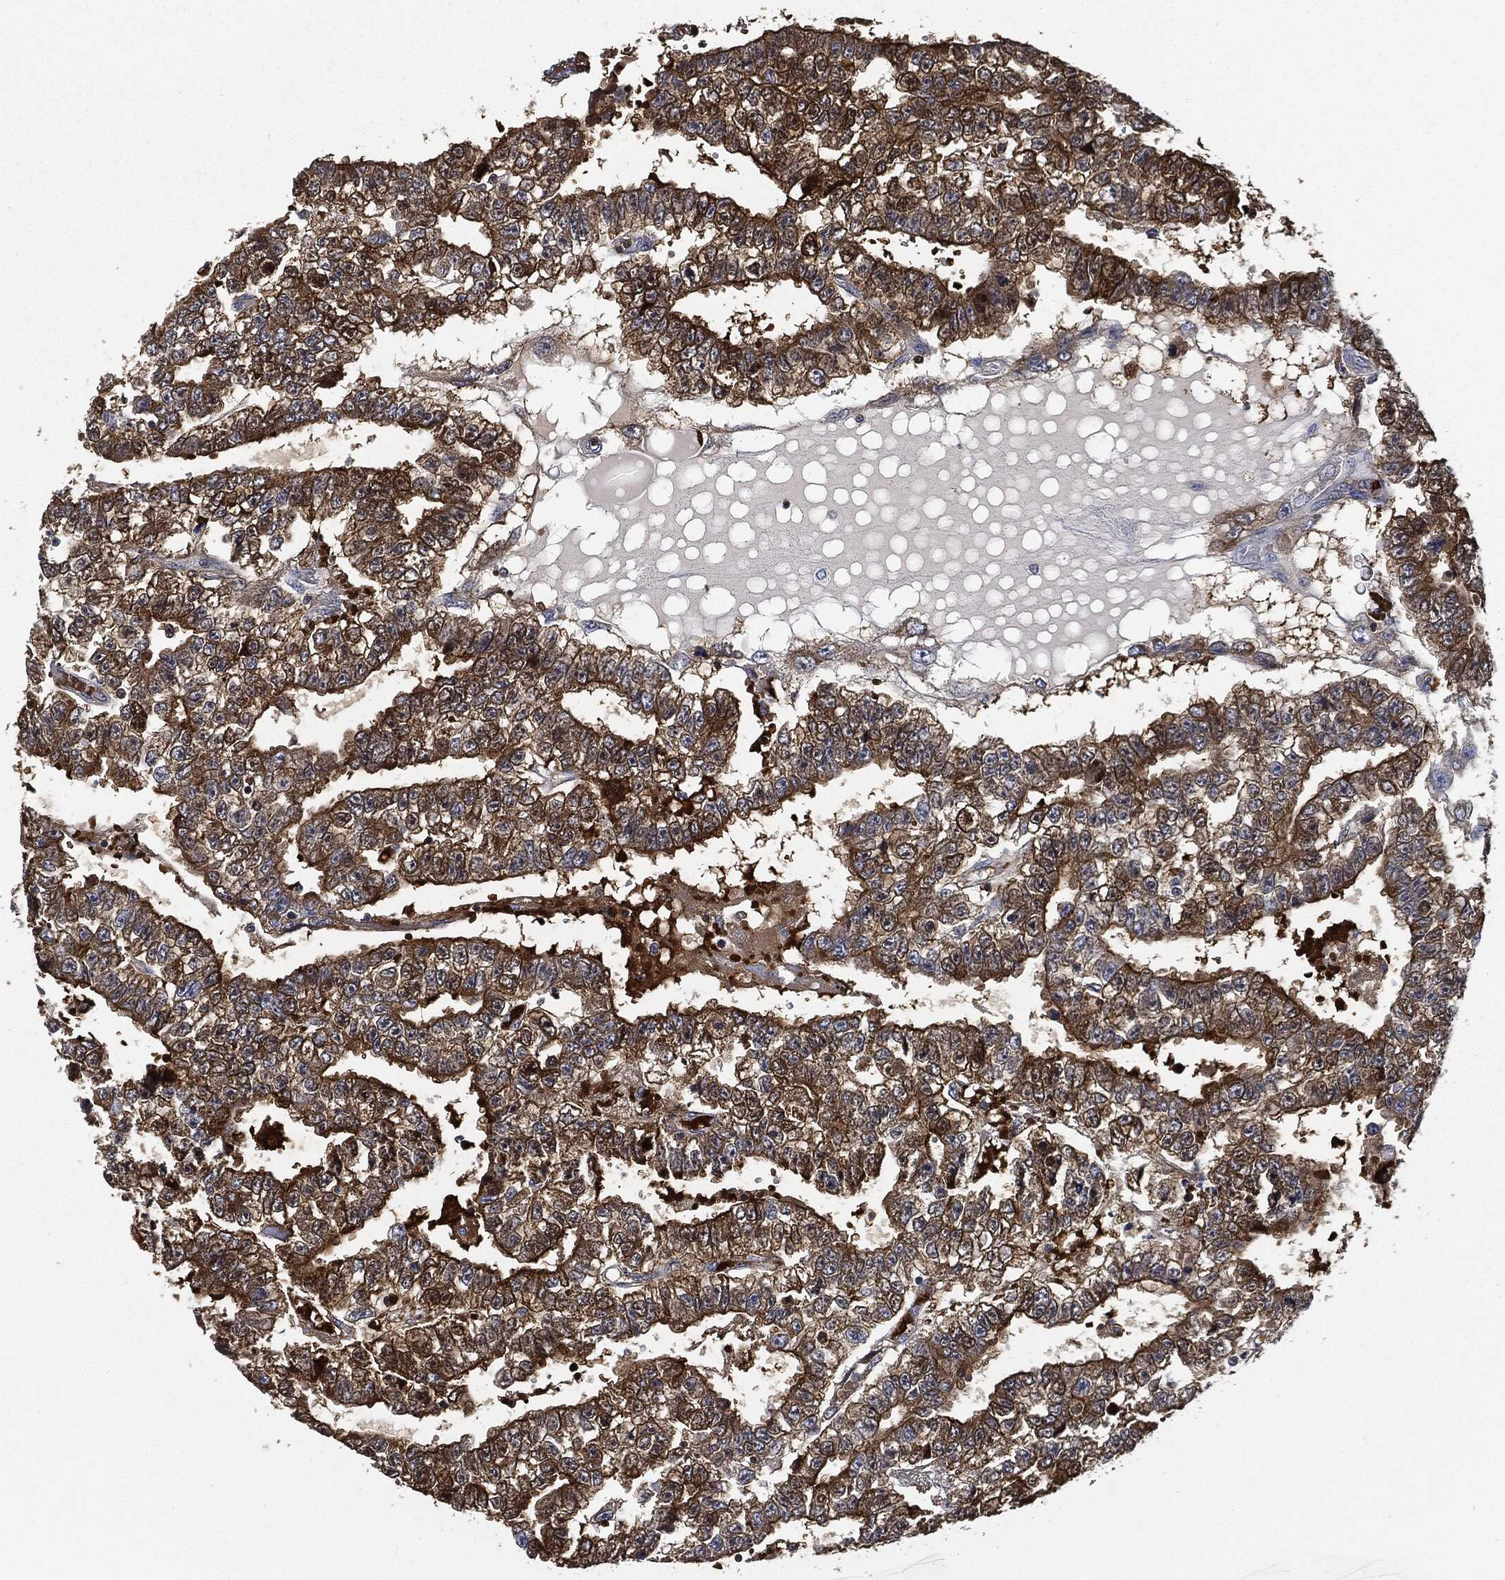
{"staining": {"intensity": "moderate", "quantity": ">75%", "location": "cytoplasmic/membranous"}, "tissue": "testis cancer", "cell_type": "Tumor cells", "image_type": "cancer", "snomed": [{"axis": "morphology", "description": "Carcinoma, Embryonal, NOS"}, {"axis": "topography", "description": "Testis"}], "caption": "This is a photomicrograph of immunohistochemistry staining of testis cancer (embryonal carcinoma), which shows moderate expression in the cytoplasmic/membranous of tumor cells.", "gene": "PRDX2", "patient": {"sex": "male", "age": 25}}